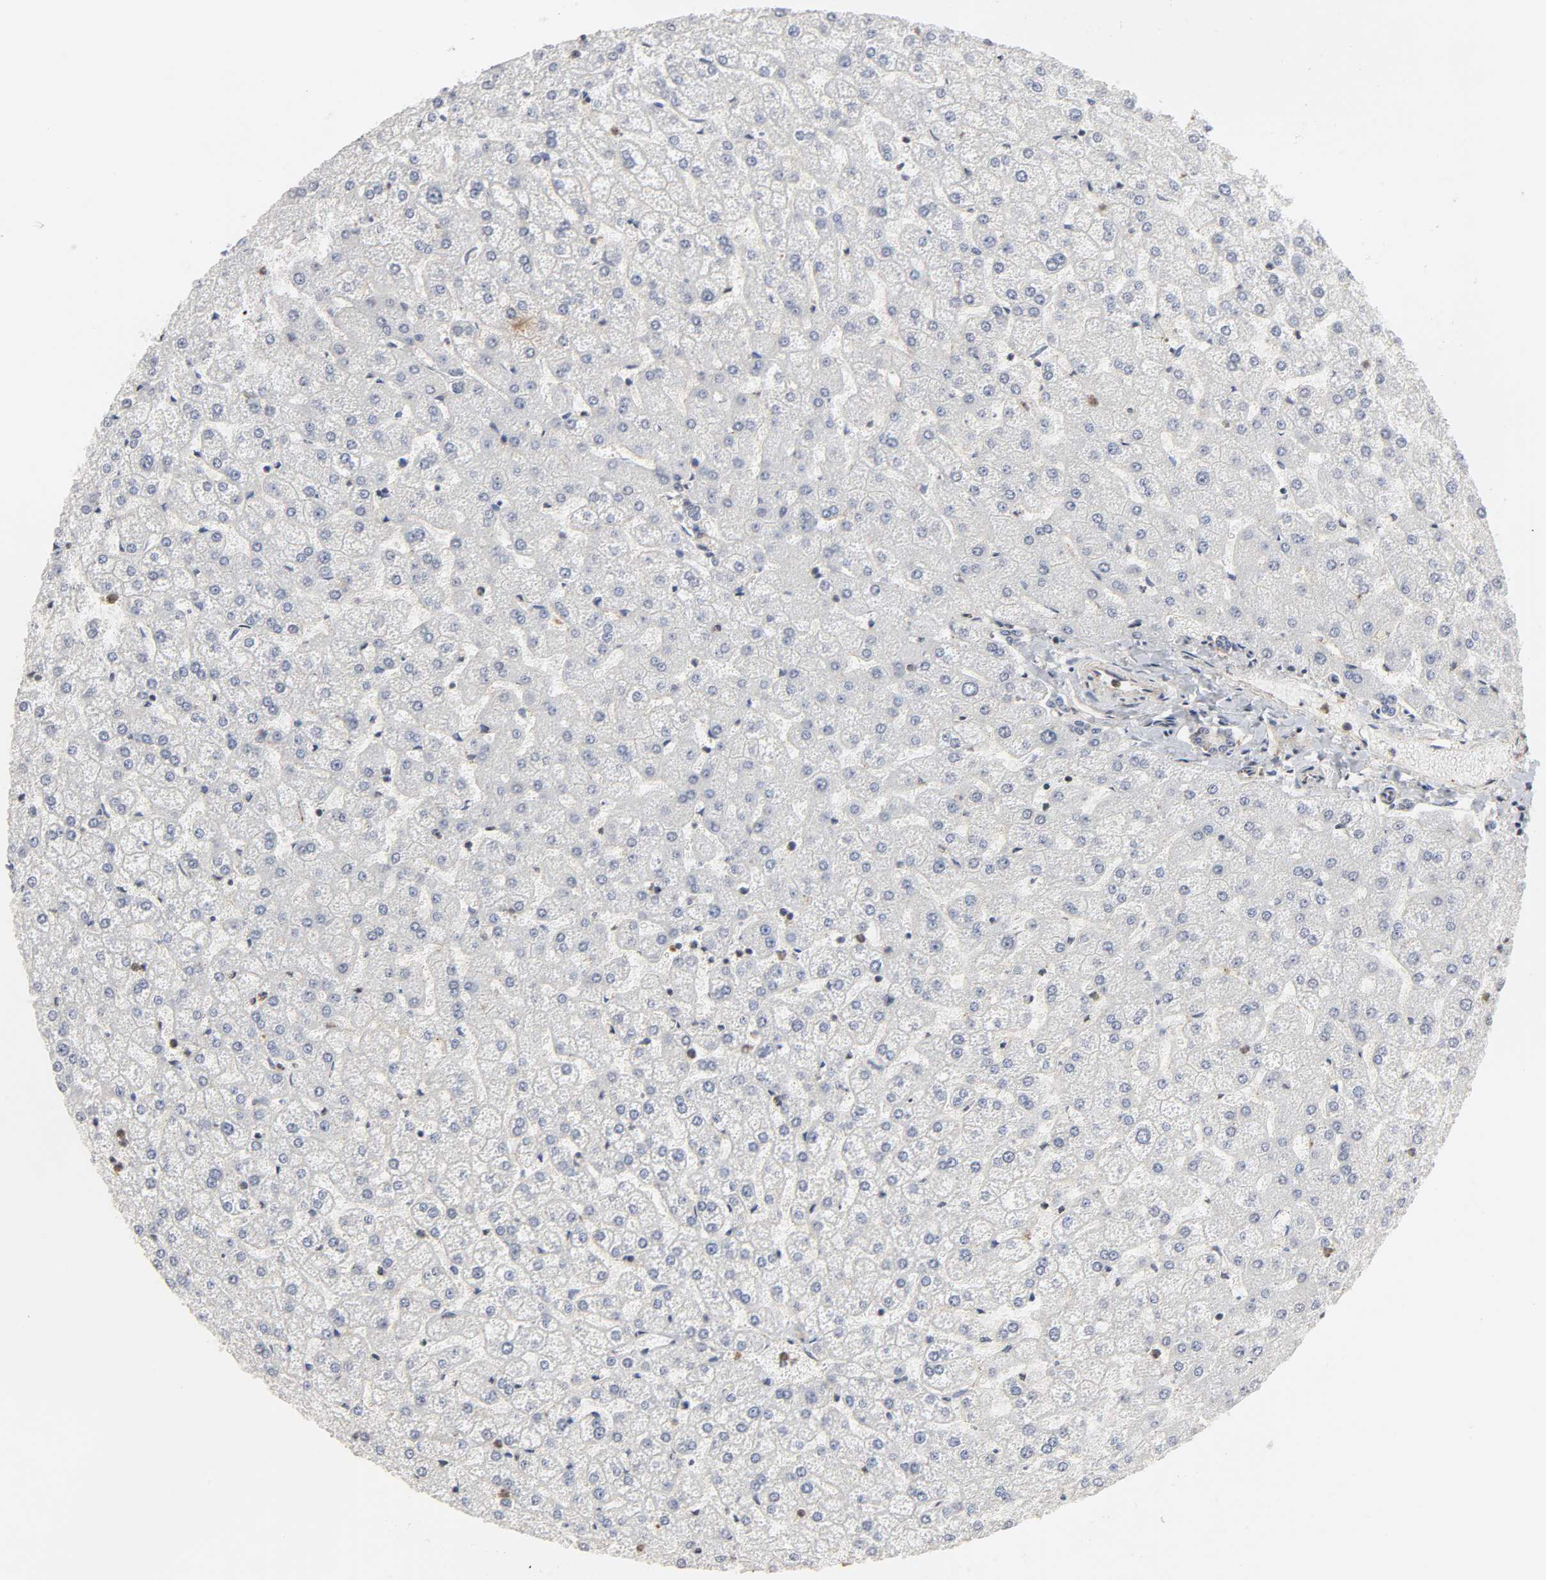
{"staining": {"intensity": "moderate", "quantity": ">75%", "location": "cytoplasmic/membranous"}, "tissue": "liver", "cell_type": "Cholangiocytes", "image_type": "normal", "snomed": [{"axis": "morphology", "description": "Normal tissue, NOS"}, {"axis": "topography", "description": "Liver"}], "caption": "The histopathology image displays staining of unremarkable liver, revealing moderate cytoplasmic/membranous protein staining (brown color) within cholangiocytes. The staining was performed using DAB (3,3'-diaminobenzidine), with brown indicating positive protein expression. Nuclei are stained blue with hematoxylin.", "gene": "SH3GLB1", "patient": {"sex": "female", "age": 32}}